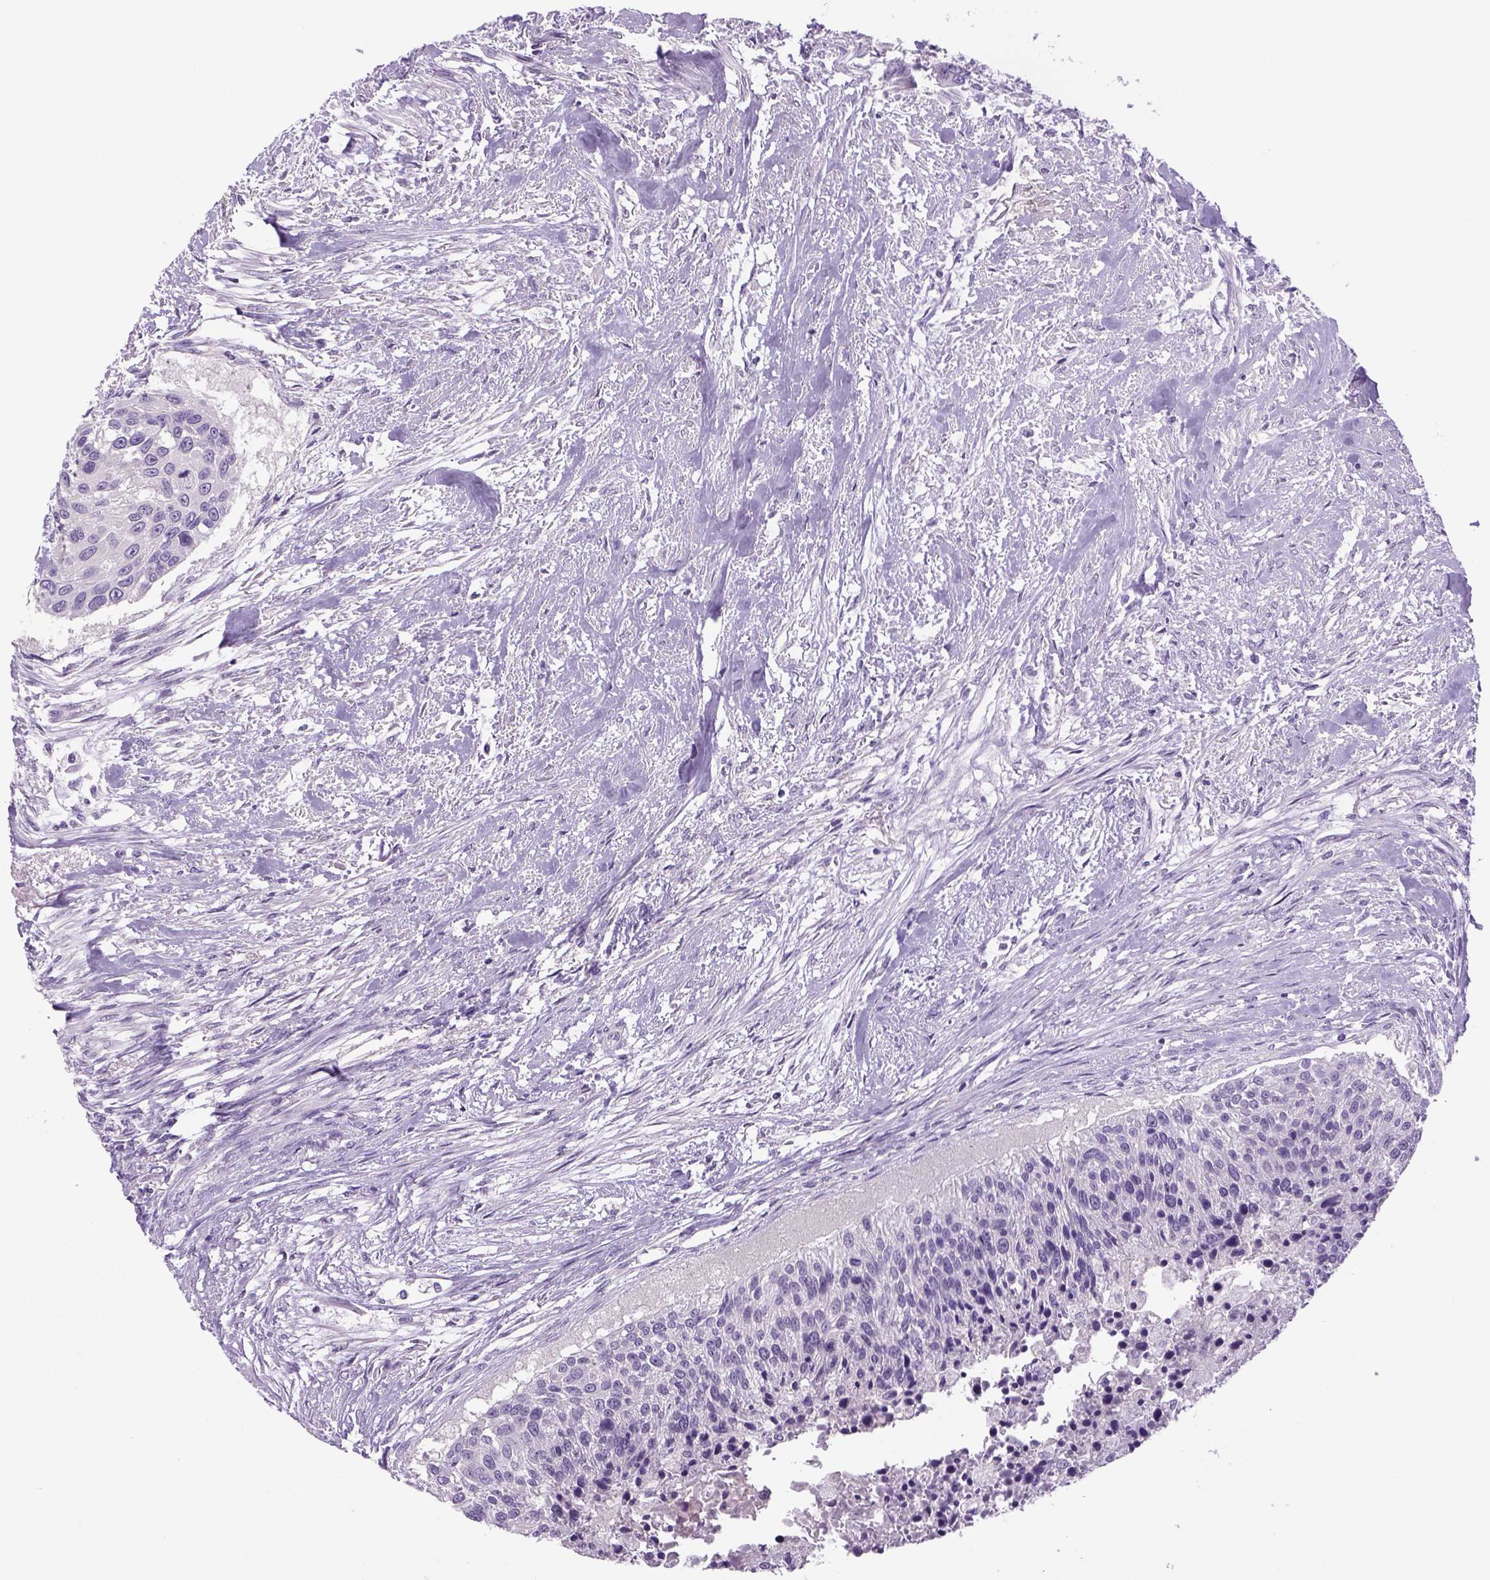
{"staining": {"intensity": "negative", "quantity": "none", "location": "none"}, "tissue": "urothelial cancer", "cell_type": "Tumor cells", "image_type": "cancer", "snomed": [{"axis": "morphology", "description": "Urothelial carcinoma, NOS"}, {"axis": "topography", "description": "Urinary bladder"}], "caption": "A high-resolution micrograph shows IHC staining of urothelial cancer, which reveals no significant staining in tumor cells. (DAB (3,3'-diaminobenzidine) immunohistochemistry, high magnification).", "gene": "DBH", "patient": {"sex": "male", "age": 55}}